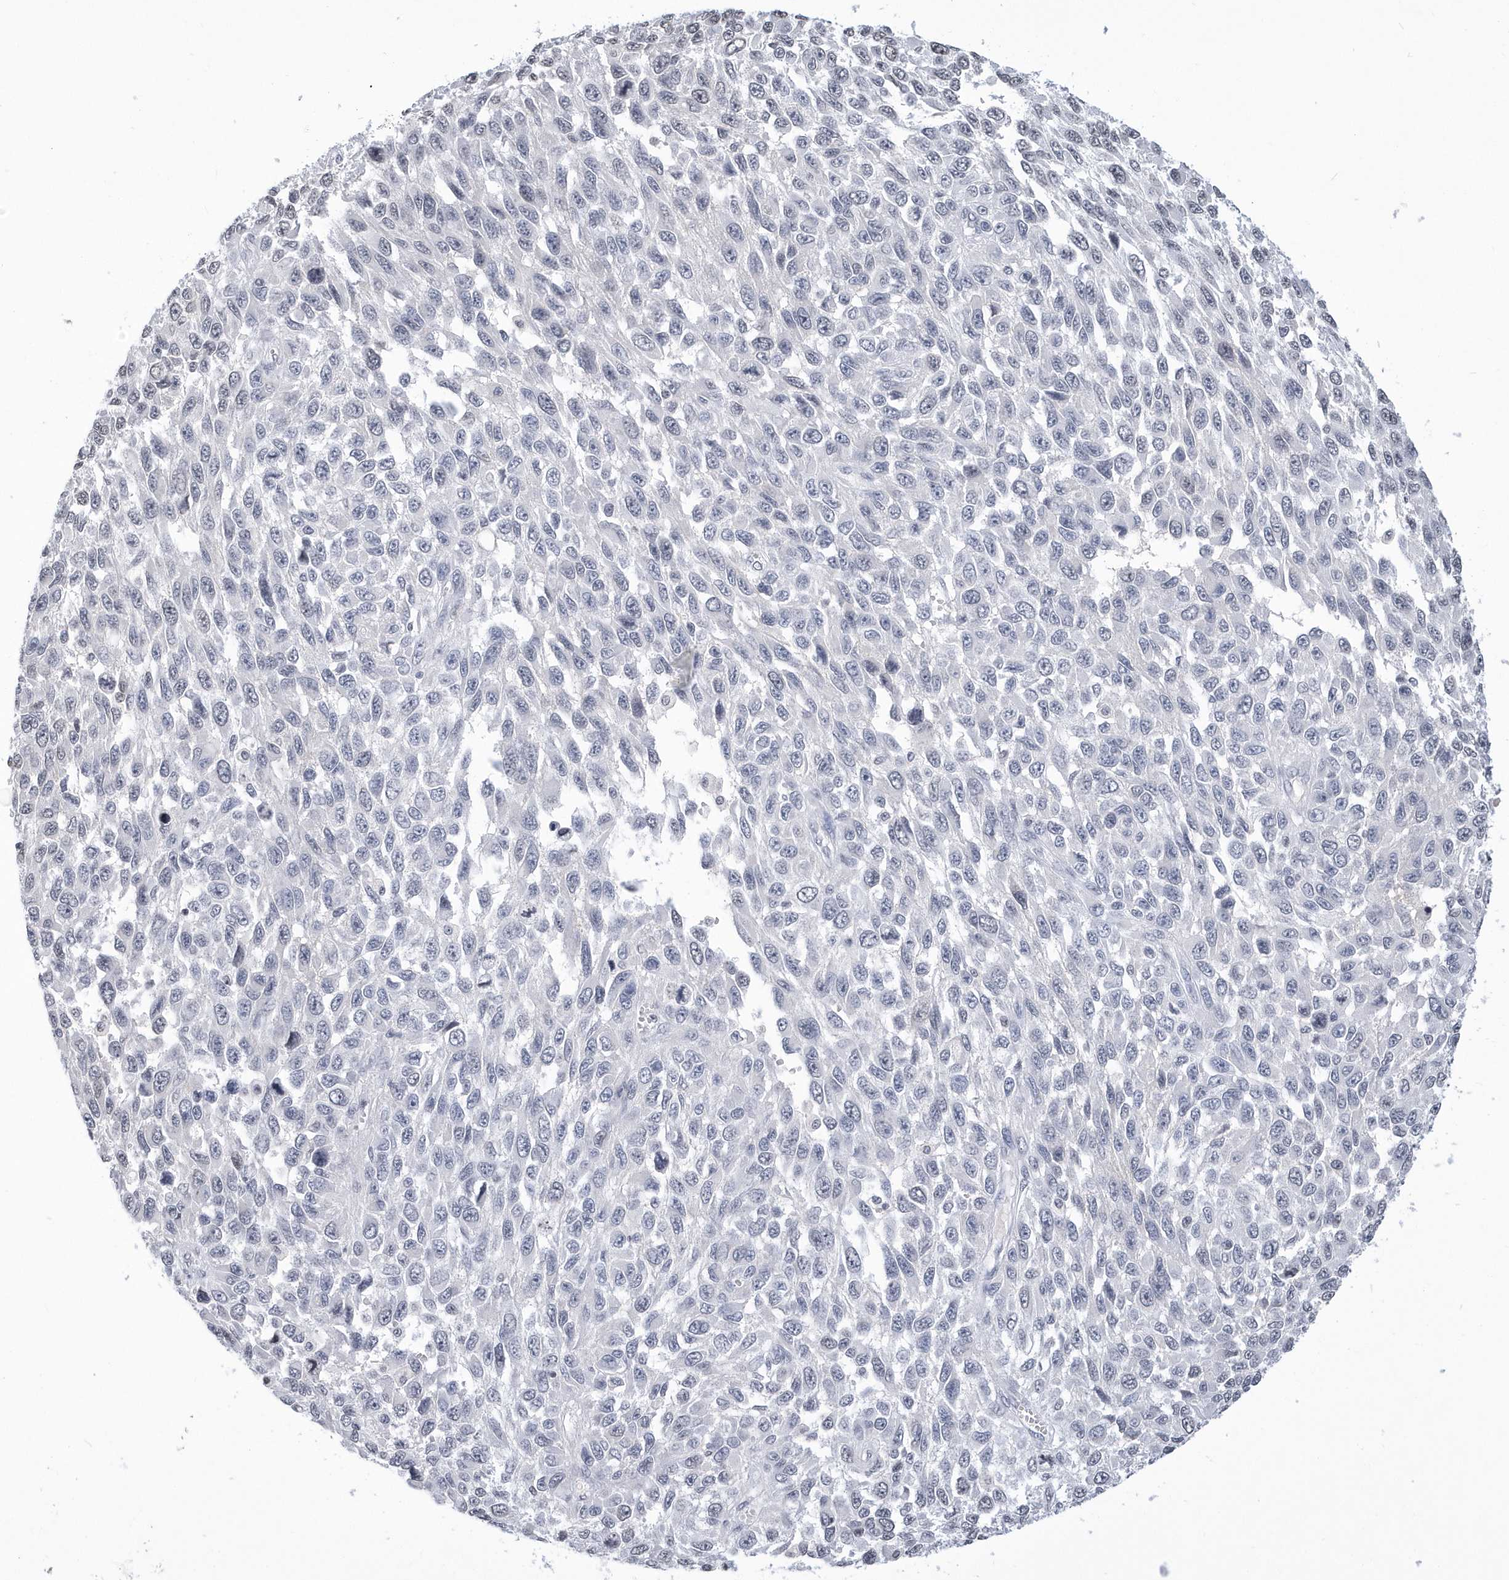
{"staining": {"intensity": "negative", "quantity": "none", "location": "none"}, "tissue": "melanoma", "cell_type": "Tumor cells", "image_type": "cancer", "snomed": [{"axis": "morphology", "description": "Malignant melanoma, NOS"}, {"axis": "topography", "description": "Skin"}], "caption": "This is a photomicrograph of IHC staining of malignant melanoma, which shows no staining in tumor cells.", "gene": "VWA5B2", "patient": {"sex": "female", "age": 96}}